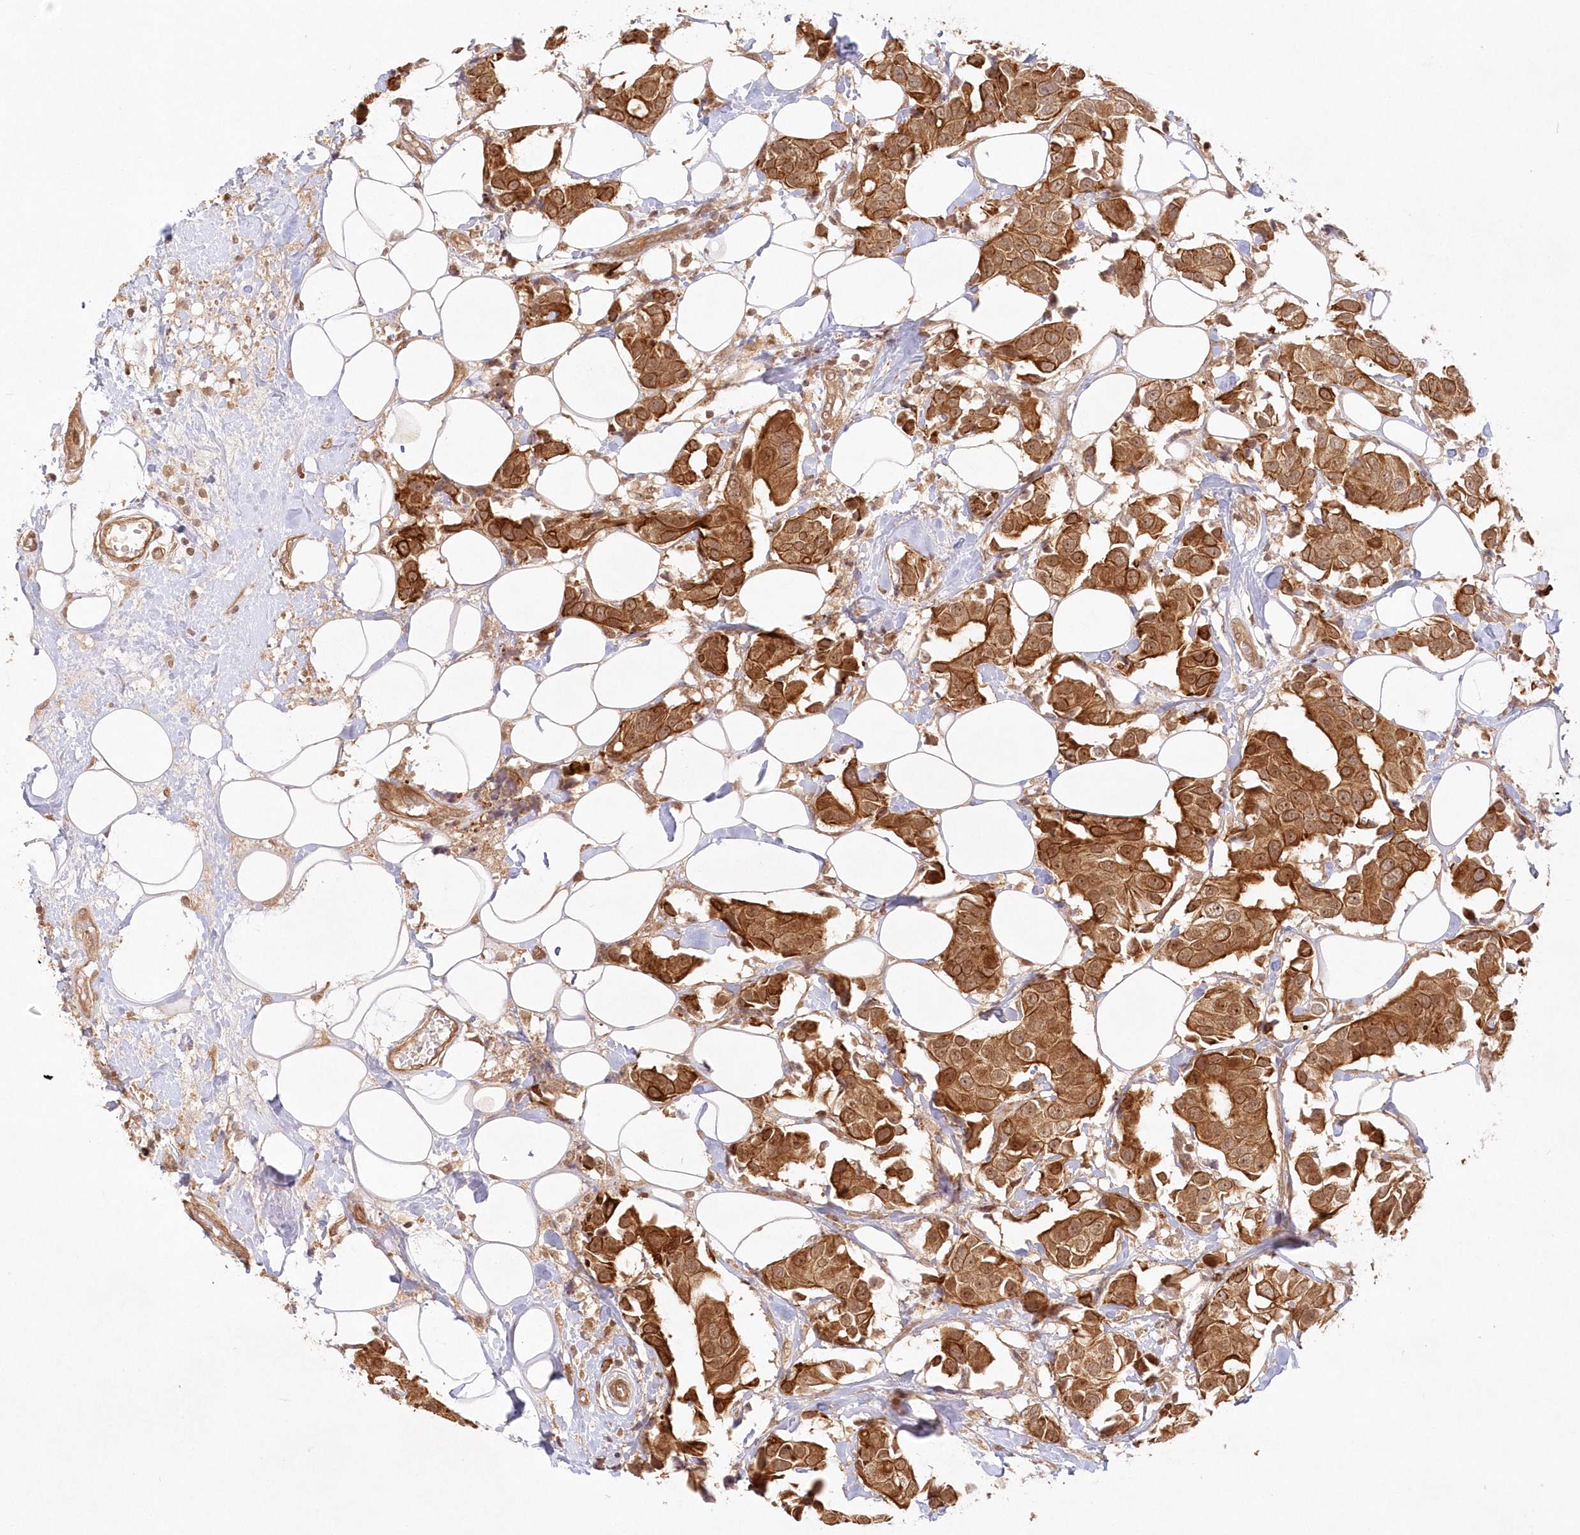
{"staining": {"intensity": "strong", "quantity": ">75%", "location": "cytoplasmic/membranous"}, "tissue": "breast cancer", "cell_type": "Tumor cells", "image_type": "cancer", "snomed": [{"axis": "morphology", "description": "Normal tissue, NOS"}, {"axis": "morphology", "description": "Duct carcinoma"}, {"axis": "topography", "description": "Breast"}], "caption": "Immunohistochemistry staining of breast cancer (invasive ductal carcinoma), which shows high levels of strong cytoplasmic/membranous staining in about >75% of tumor cells indicating strong cytoplasmic/membranous protein staining. The staining was performed using DAB (brown) for protein detection and nuclei were counterstained in hematoxylin (blue).", "gene": "KIAA0232", "patient": {"sex": "female", "age": 39}}